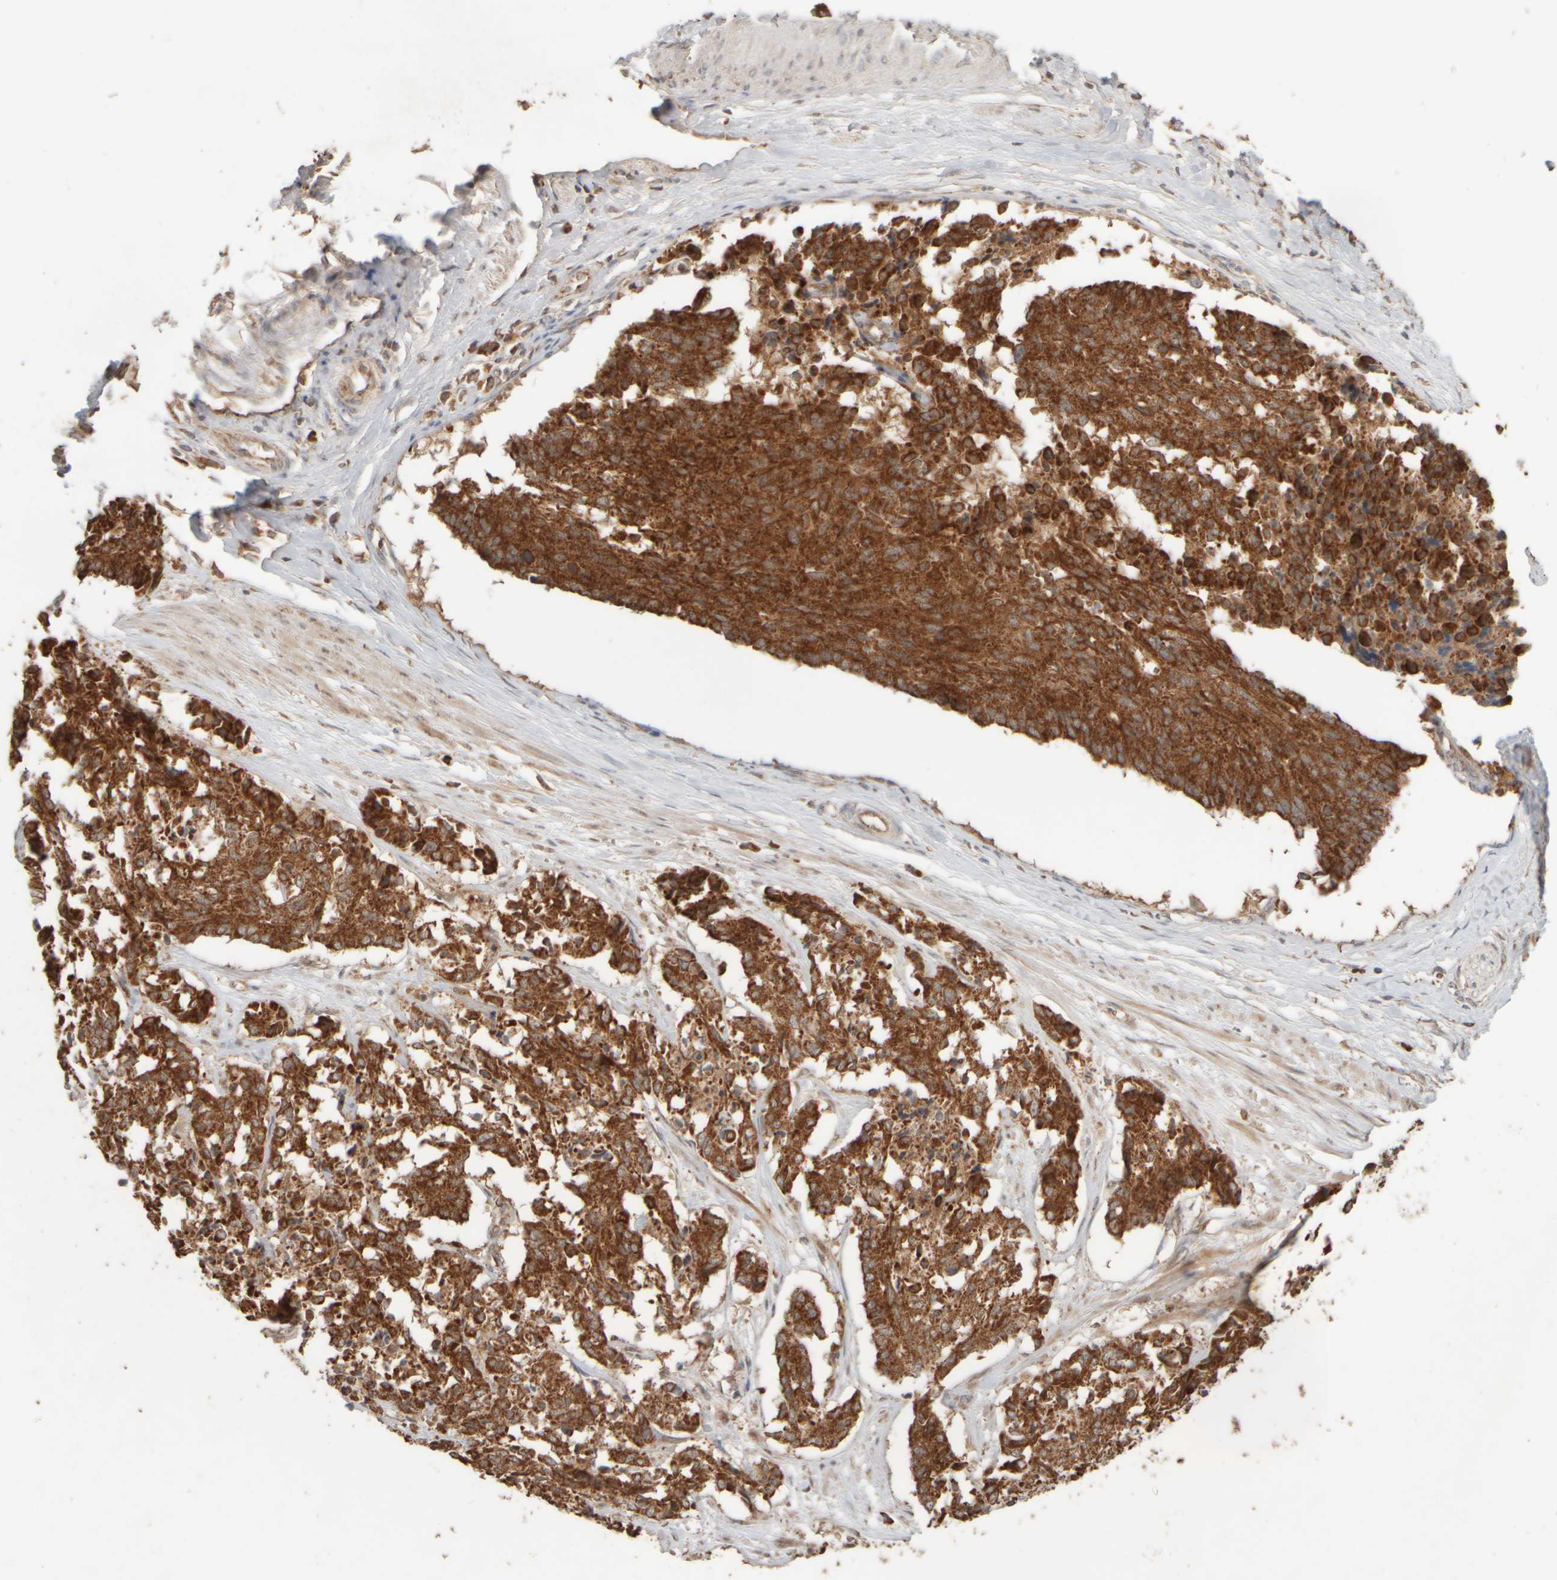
{"staining": {"intensity": "strong", "quantity": ">75%", "location": "cytoplasmic/membranous"}, "tissue": "cervical cancer", "cell_type": "Tumor cells", "image_type": "cancer", "snomed": [{"axis": "morphology", "description": "Squamous cell carcinoma, NOS"}, {"axis": "topography", "description": "Cervix"}], "caption": "Strong cytoplasmic/membranous positivity is appreciated in about >75% of tumor cells in cervical squamous cell carcinoma. (DAB (3,3'-diaminobenzidine) = brown stain, brightfield microscopy at high magnification).", "gene": "EIF2B3", "patient": {"sex": "female", "age": 35}}